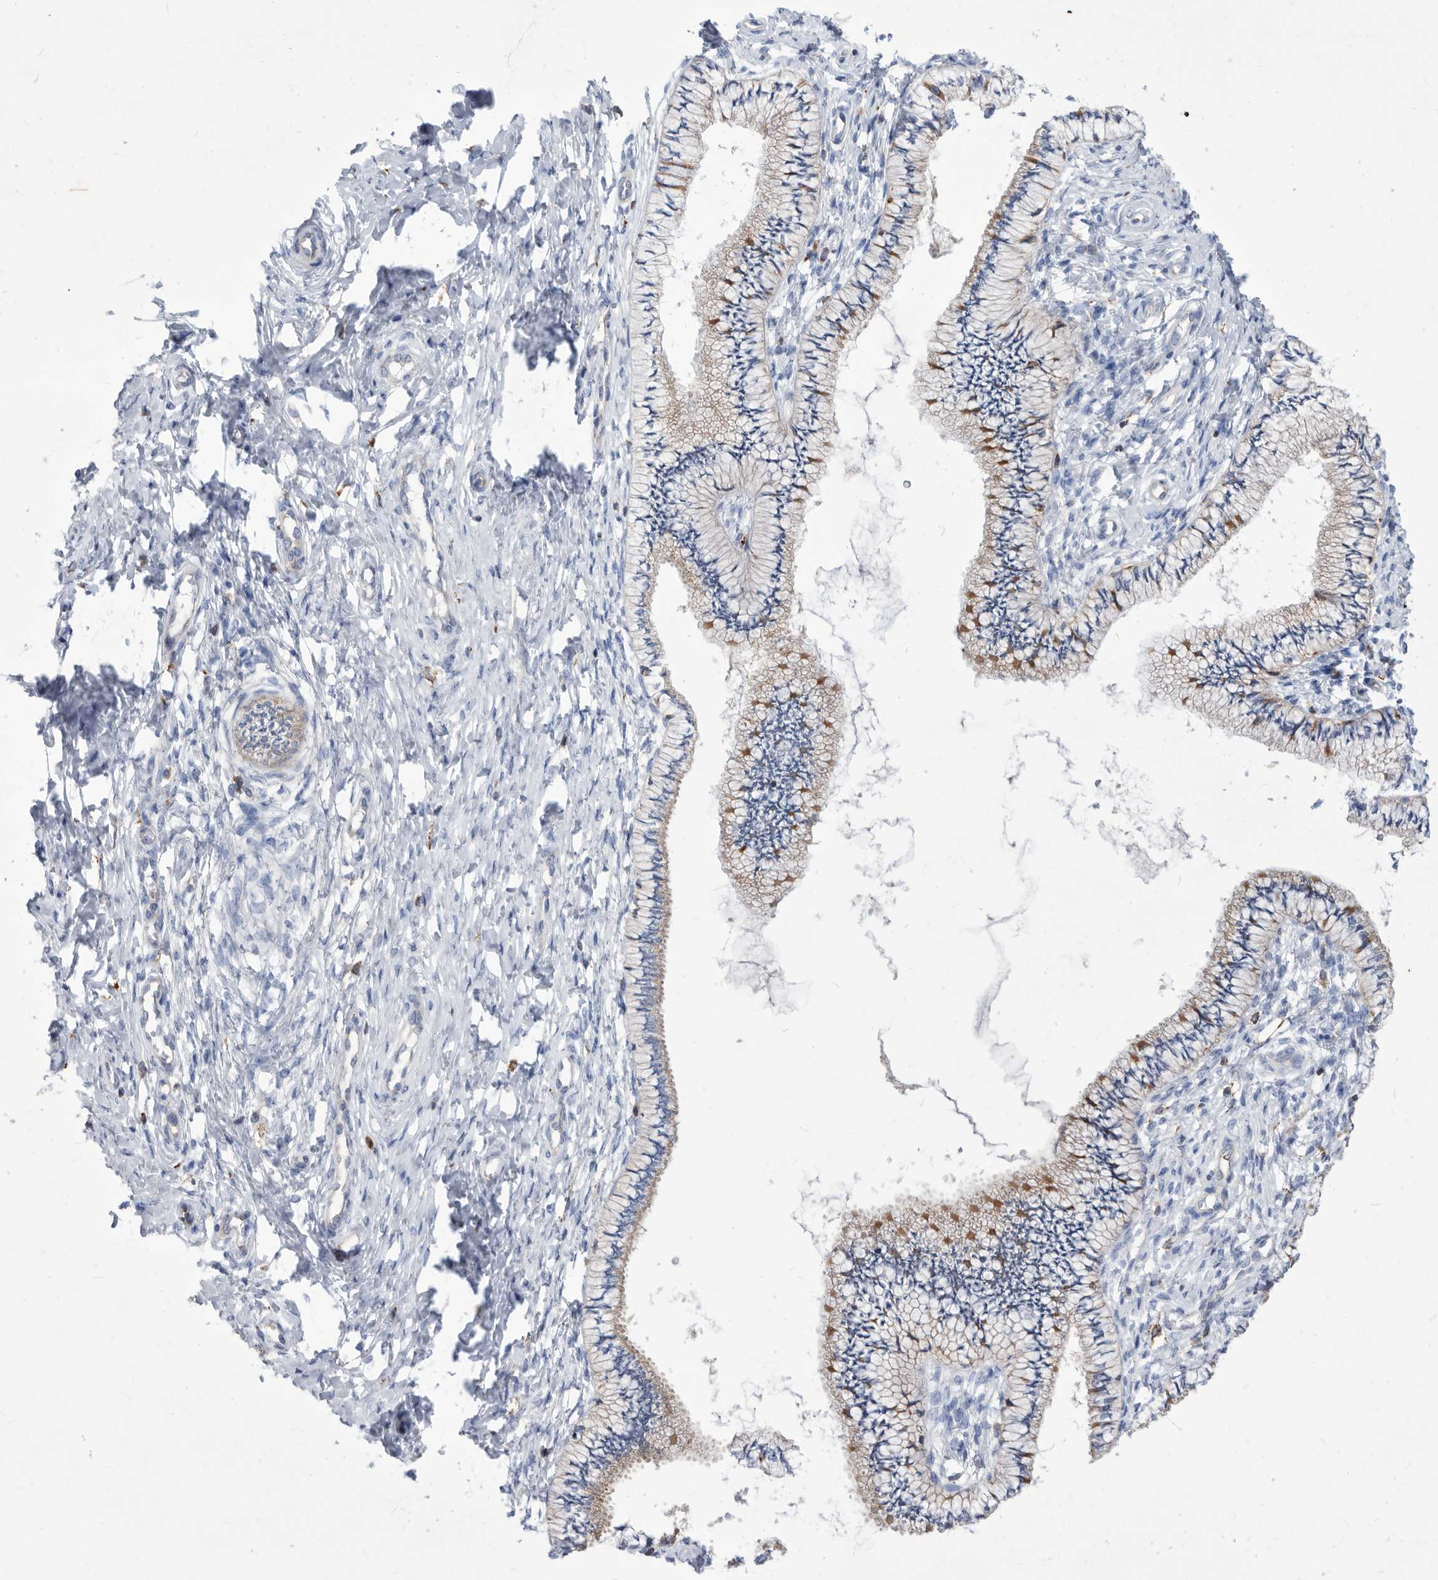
{"staining": {"intensity": "moderate", "quantity": "25%-75%", "location": "cytoplasmic/membranous"}, "tissue": "cervix", "cell_type": "Glandular cells", "image_type": "normal", "snomed": [{"axis": "morphology", "description": "Normal tissue, NOS"}, {"axis": "topography", "description": "Cervix"}], "caption": "An image showing moderate cytoplasmic/membranous staining in about 25%-75% of glandular cells in normal cervix, as visualized by brown immunohistochemical staining.", "gene": "SMG7", "patient": {"sex": "female", "age": 36}}